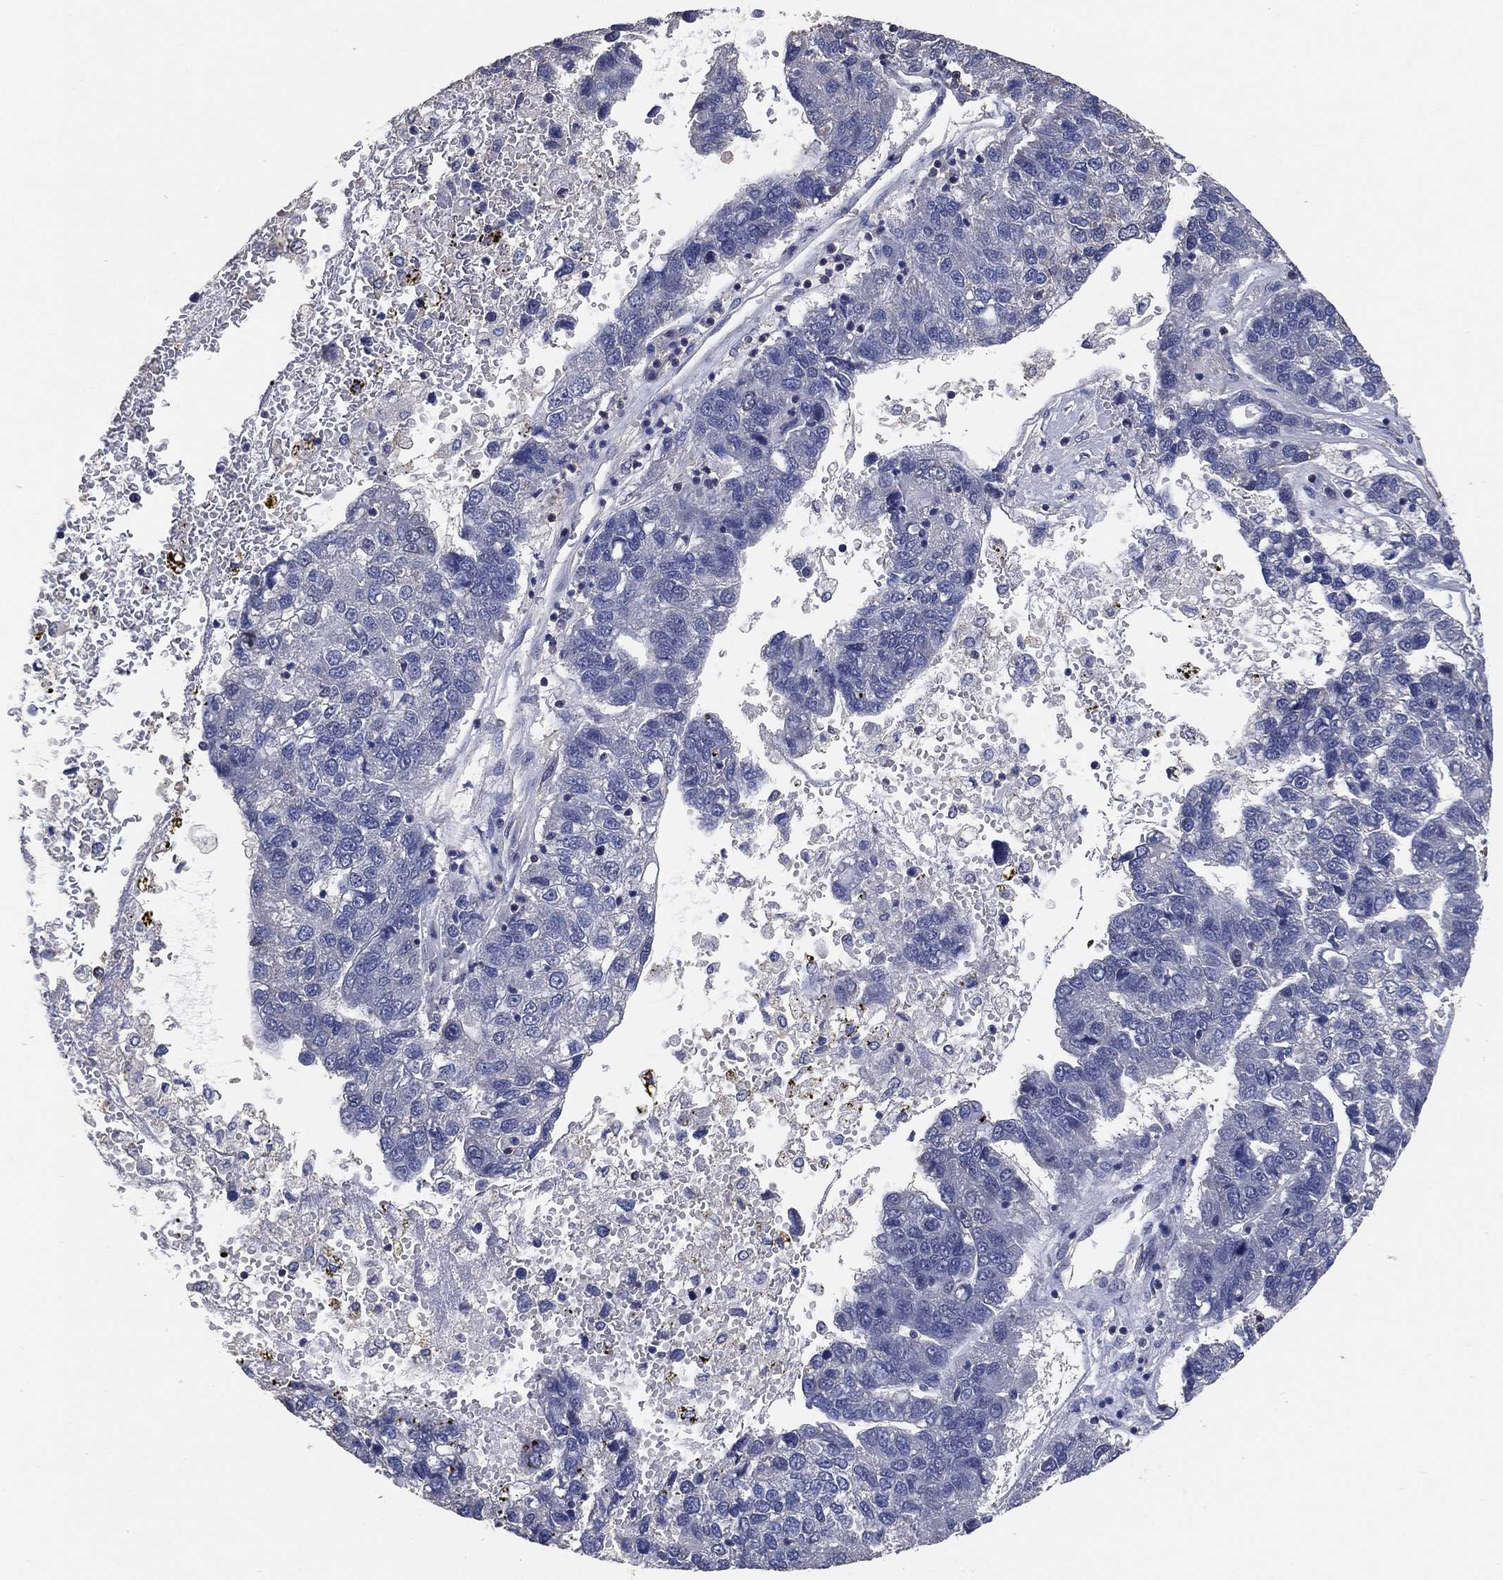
{"staining": {"intensity": "negative", "quantity": "none", "location": "none"}, "tissue": "pancreatic cancer", "cell_type": "Tumor cells", "image_type": "cancer", "snomed": [{"axis": "morphology", "description": "Adenocarcinoma, NOS"}, {"axis": "topography", "description": "Pancreas"}], "caption": "DAB immunohistochemical staining of human pancreatic cancer reveals no significant expression in tumor cells.", "gene": "KLK5", "patient": {"sex": "female", "age": 61}}